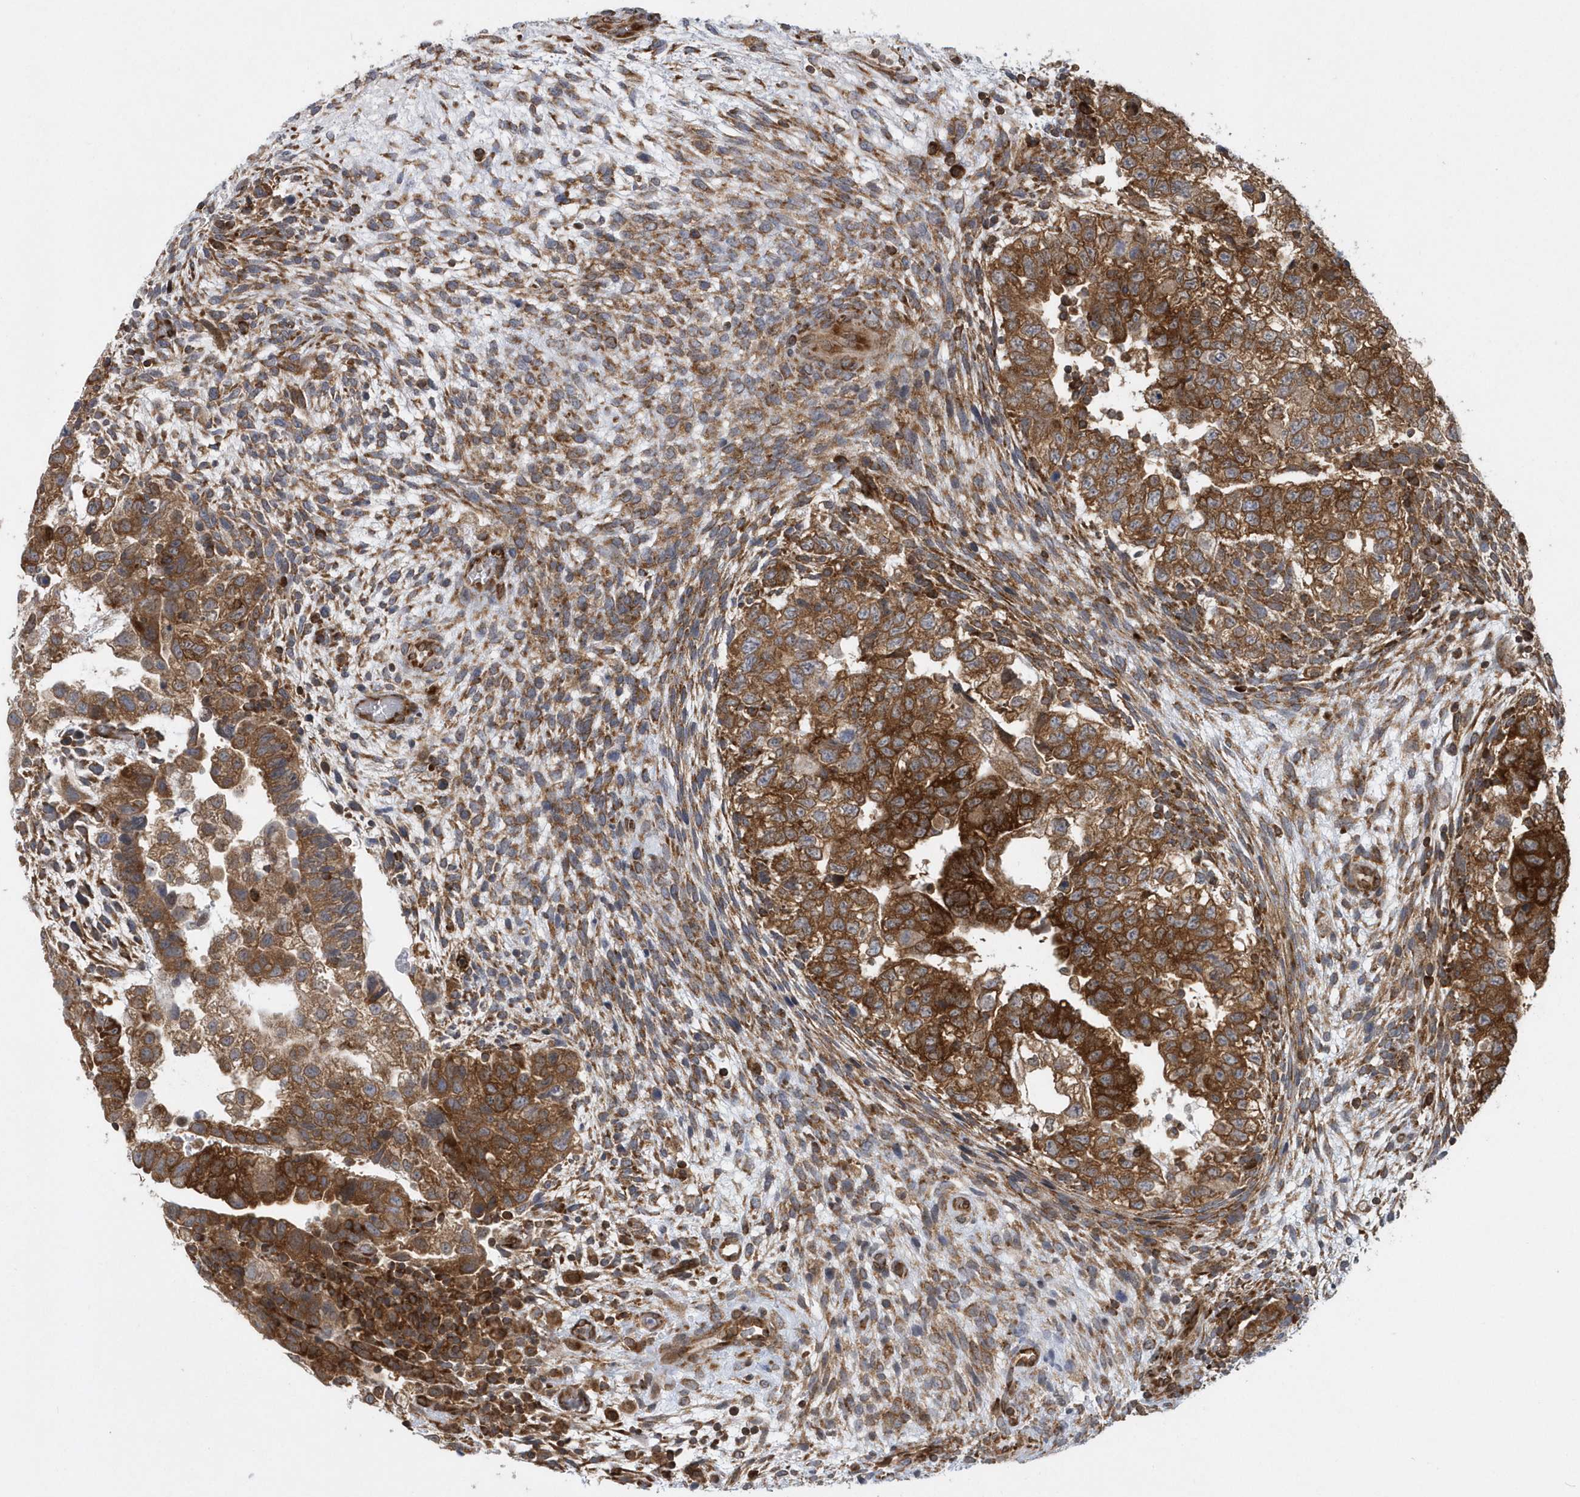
{"staining": {"intensity": "moderate", "quantity": ">75%", "location": "cytoplasmic/membranous"}, "tissue": "testis cancer", "cell_type": "Tumor cells", "image_type": "cancer", "snomed": [{"axis": "morphology", "description": "Carcinoma, Embryonal, NOS"}, {"axis": "topography", "description": "Testis"}], "caption": "Human embryonal carcinoma (testis) stained for a protein (brown) shows moderate cytoplasmic/membranous positive positivity in approximately >75% of tumor cells.", "gene": "PHF1", "patient": {"sex": "male", "age": 37}}